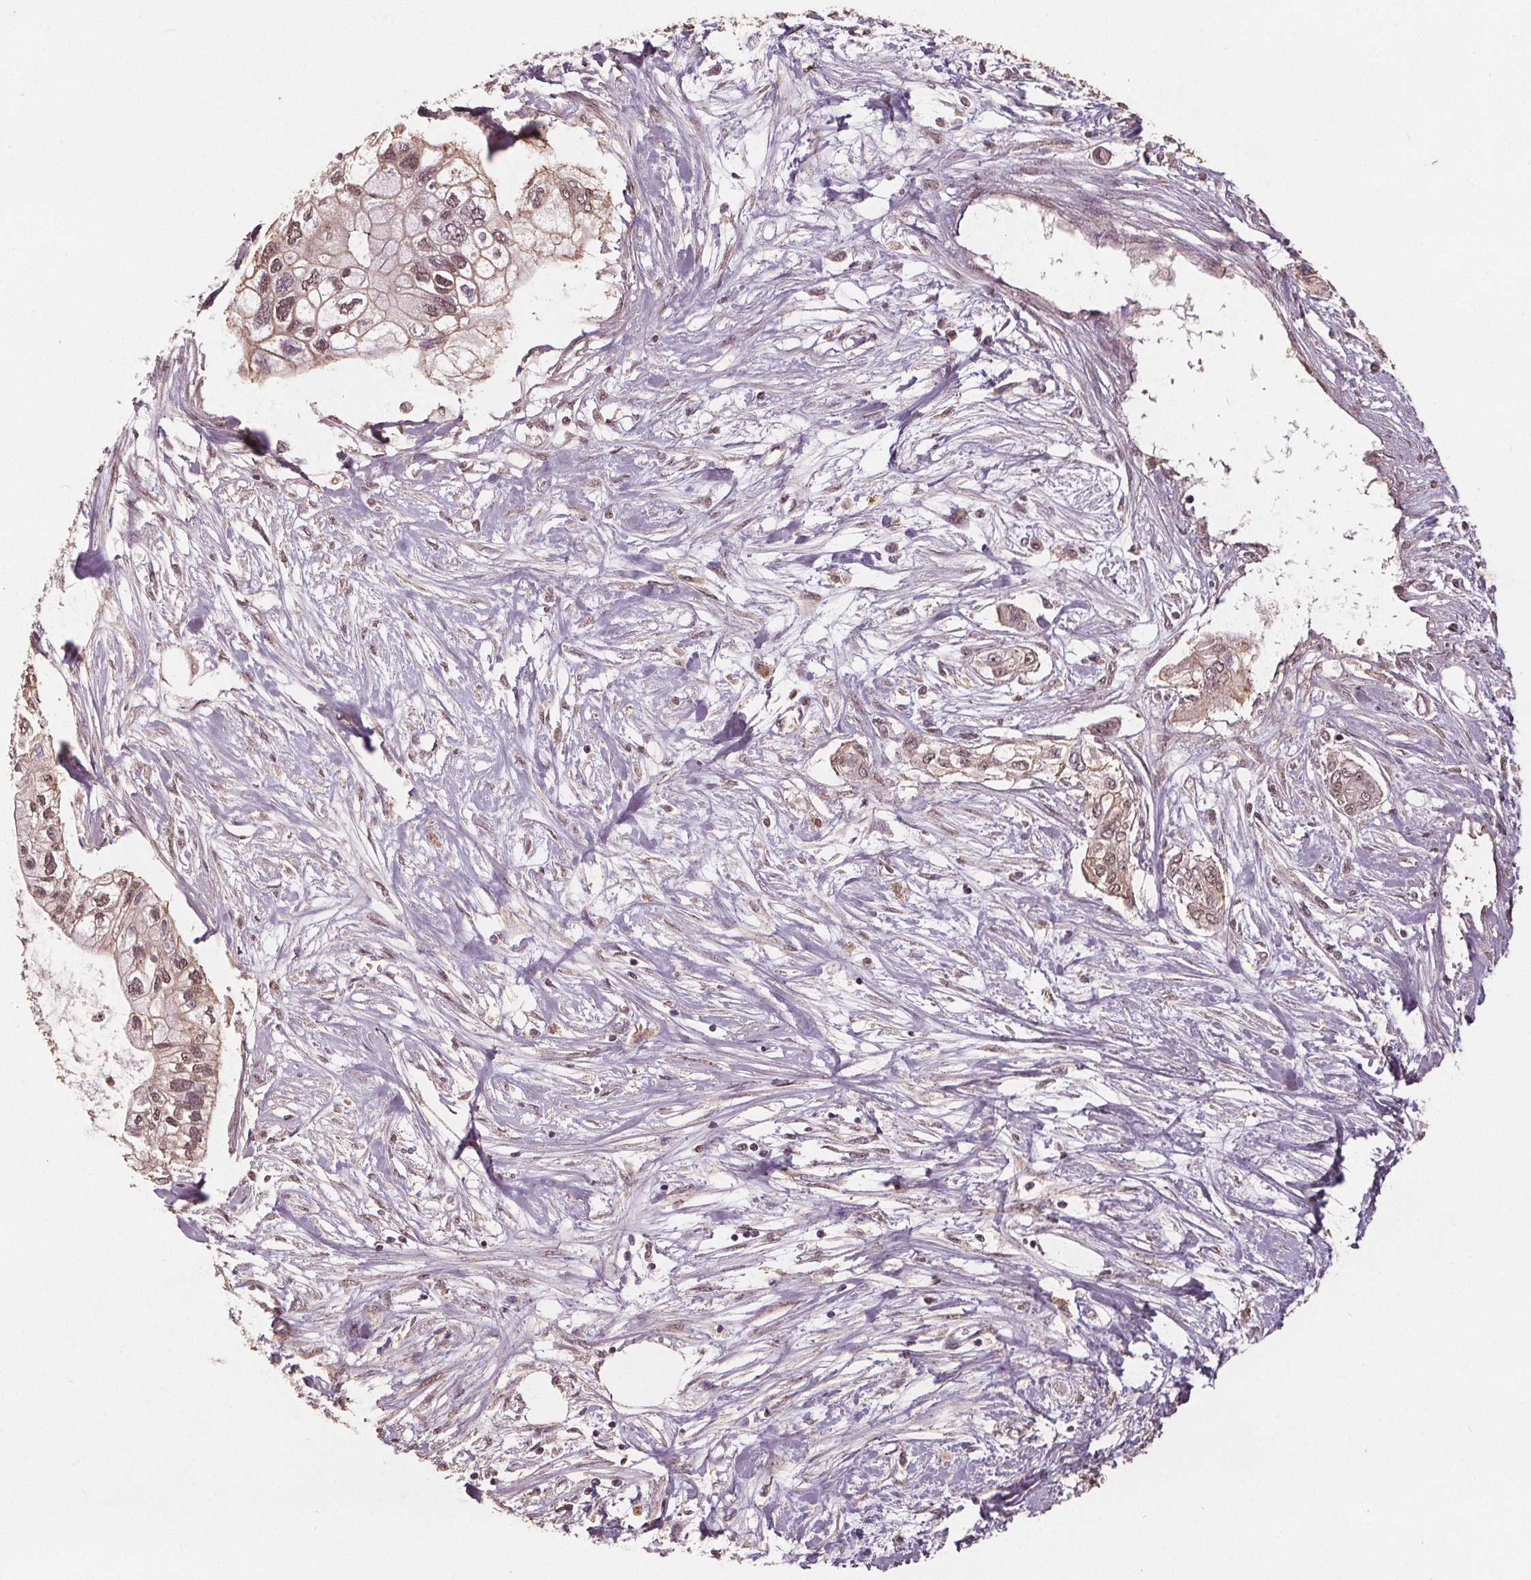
{"staining": {"intensity": "weak", "quantity": ">75%", "location": "nuclear"}, "tissue": "pancreatic cancer", "cell_type": "Tumor cells", "image_type": "cancer", "snomed": [{"axis": "morphology", "description": "Adenocarcinoma, NOS"}, {"axis": "topography", "description": "Pancreas"}], "caption": "Tumor cells demonstrate low levels of weak nuclear expression in about >75% of cells in human pancreatic cancer.", "gene": "DSG3", "patient": {"sex": "female", "age": 77}}